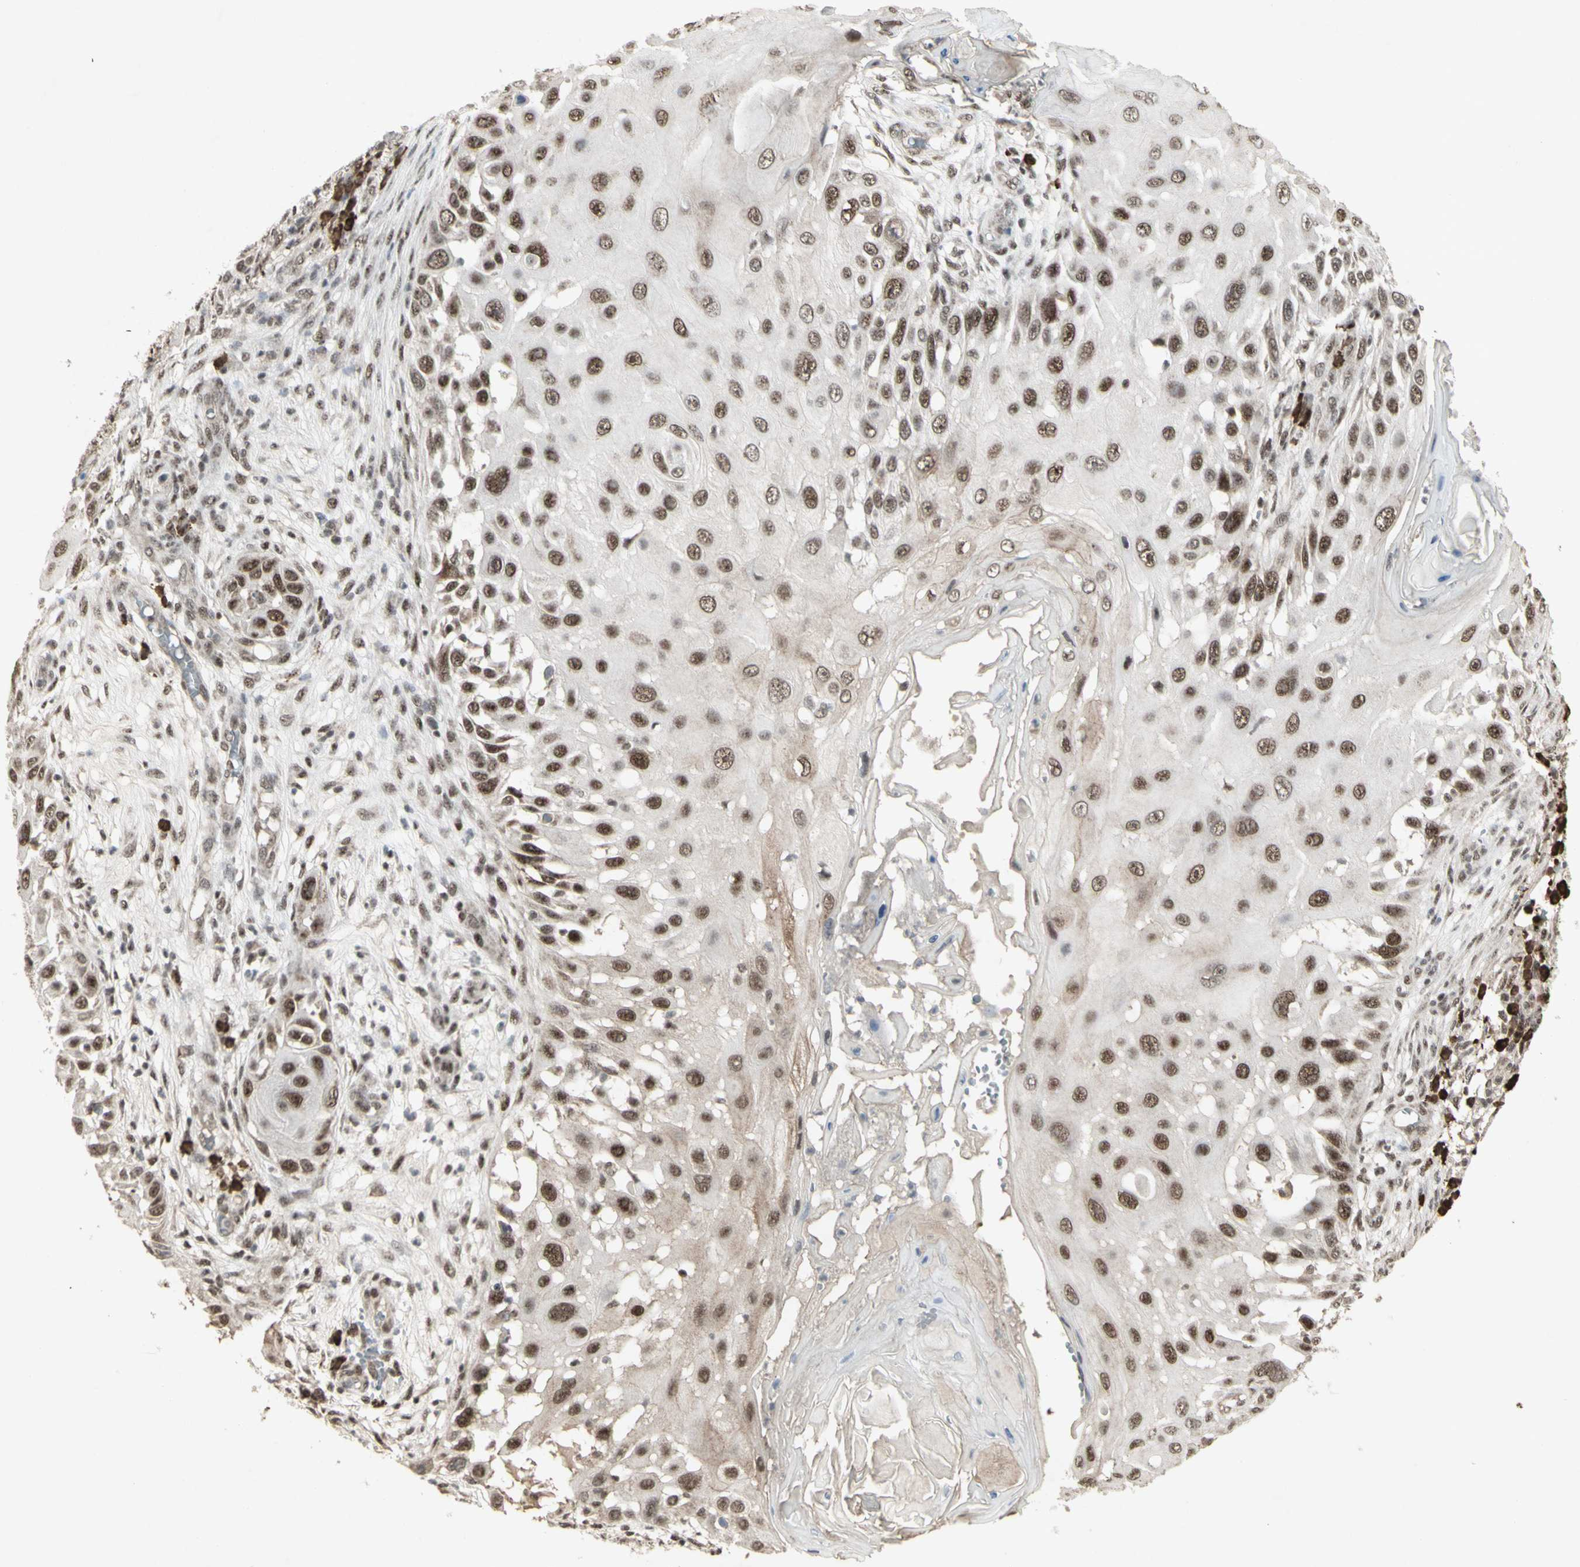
{"staining": {"intensity": "moderate", "quantity": ">75%", "location": "nuclear"}, "tissue": "skin cancer", "cell_type": "Tumor cells", "image_type": "cancer", "snomed": [{"axis": "morphology", "description": "Squamous cell carcinoma, NOS"}, {"axis": "topography", "description": "Skin"}], "caption": "DAB (3,3'-diaminobenzidine) immunohistochemical staining of skin cancer exhibits moderate nuclear protein positivity in approximately >75% of tumor cells.", "gene": "CCNT1", "patient": {"sex": "female", "age": 44}}